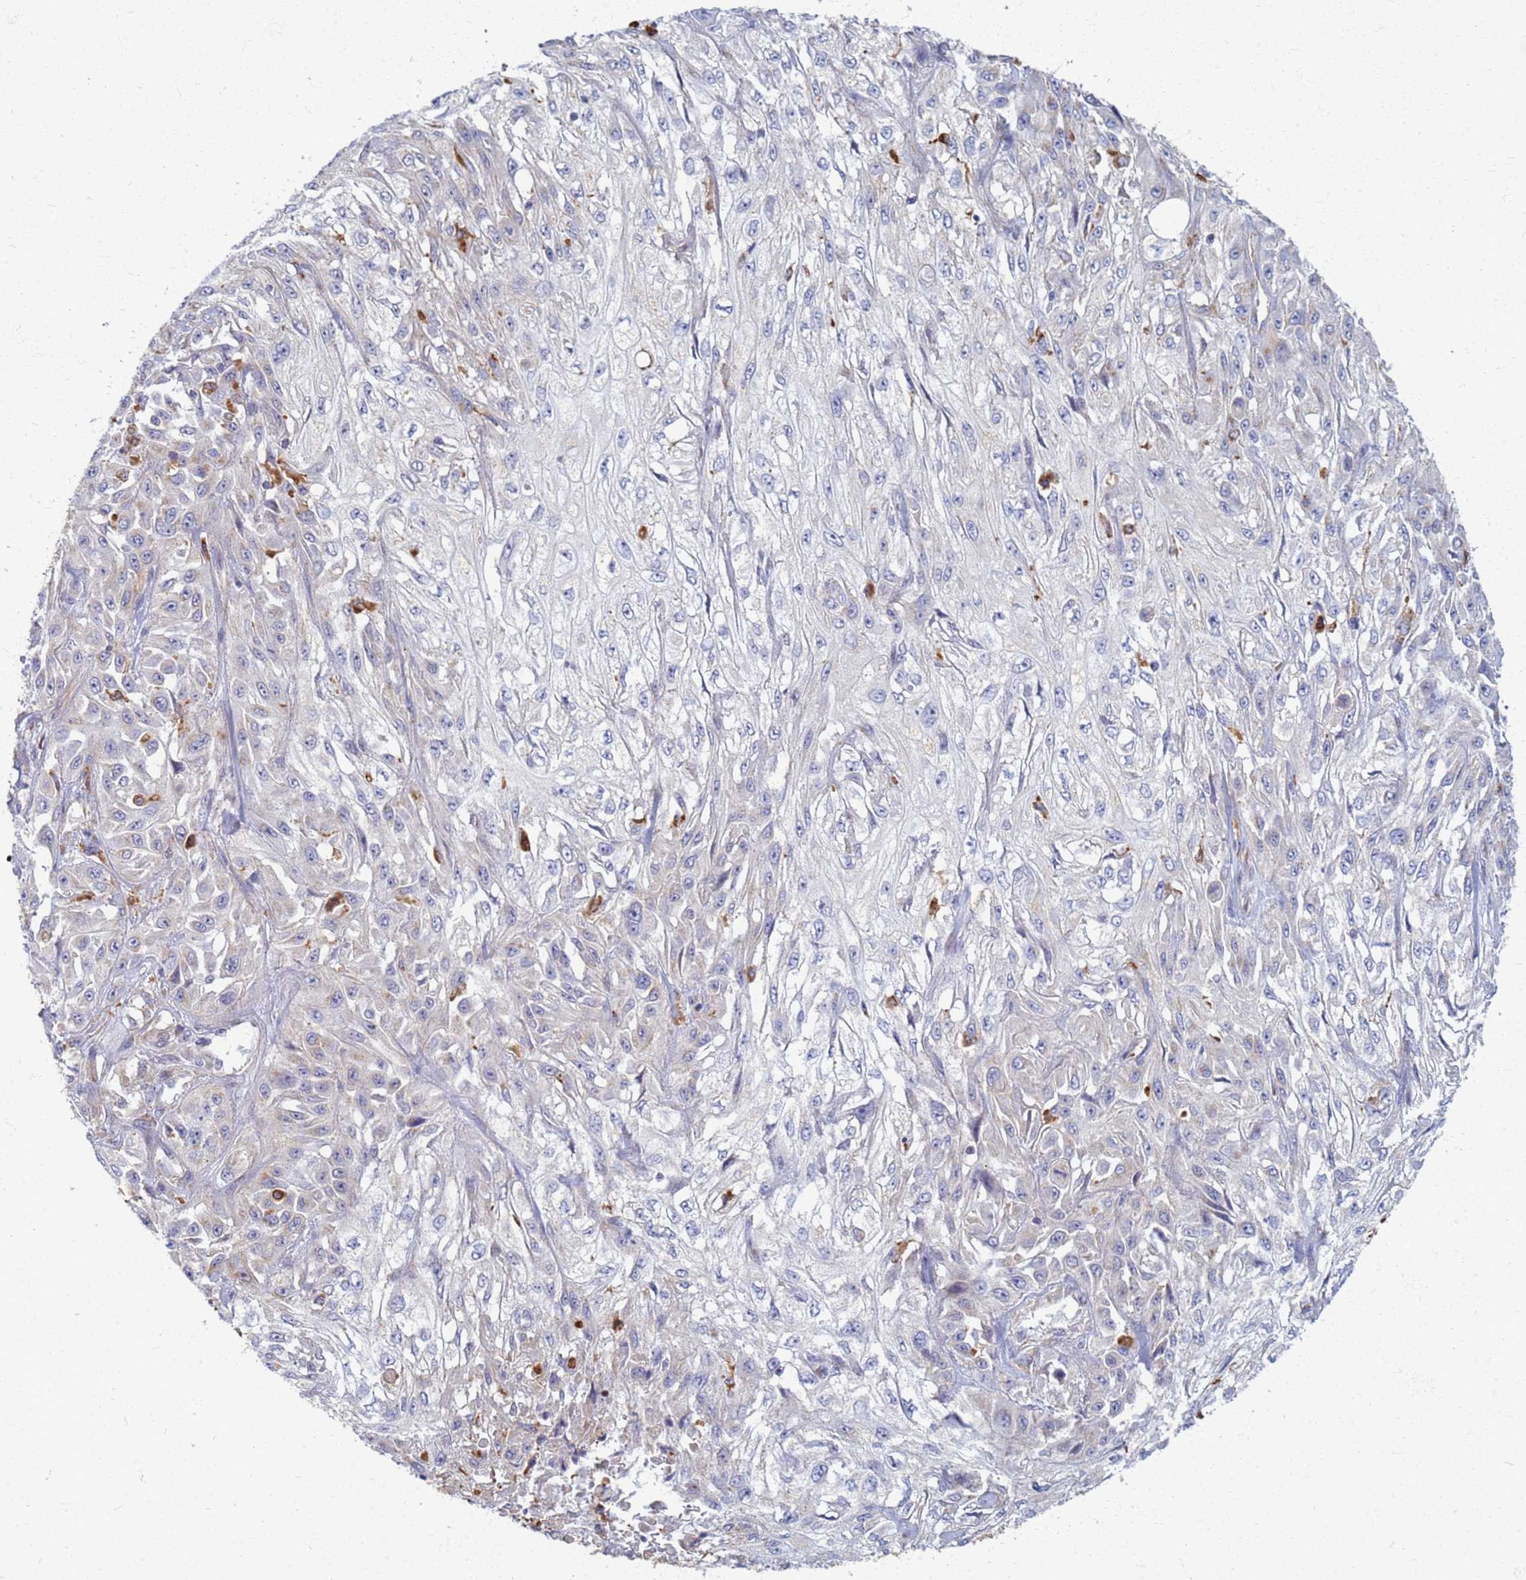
{"staining": {"intensity": "negative", "quantity": "none", "location": "none"}, "tissue": "skin cancer", "cell_type": "Tumor cells", "image_type": "cancer", "snomed": [{"axis": "morphology", "description": "Squamous cell carcinoma, NOS"}, {"axis": "morphology", "description": "Squamous cell carcinoma, metastatic, NOS"}, {"axis": "topography", "description": "Skin"}, {"axis": "topography", "description": "Lymph node"}], "caption": "IHC image of skin squamous cell carcinoma stained for a protein (brown), which exhibits no expression in tumor cells.", "gene": "ATP6V1E1", "patient": {"sex": "male", "age": 75}}